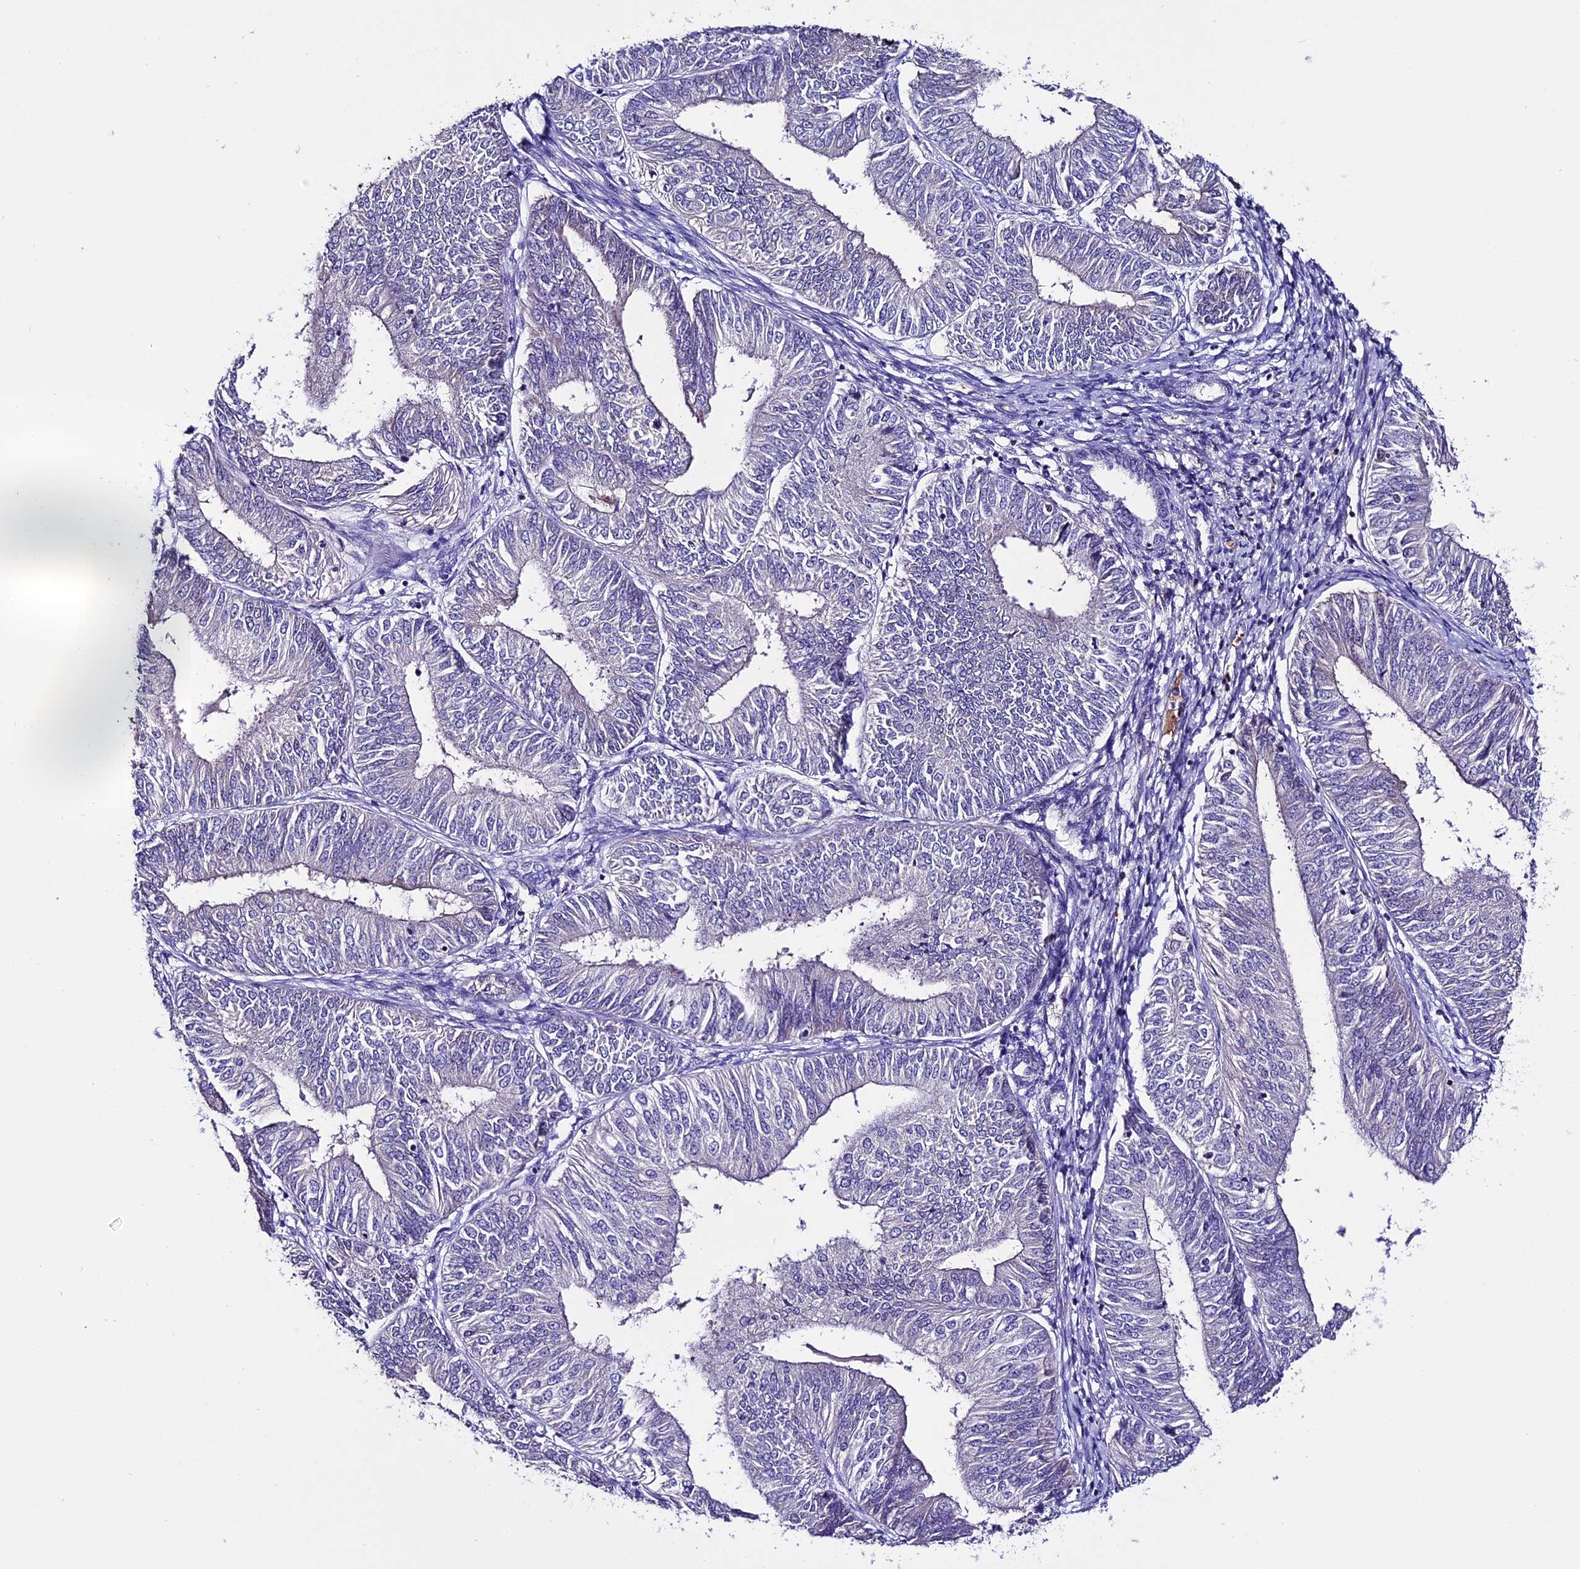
{"staining": {"intensity": "negative", "quantity": "none", "location": "none"}, "tissue": "endometrial cancer", "cell_type": "Tumor cells", "image_type": "cancer", "snomed": [{"axis": "morphology", "description": "Adenocarcinoma, NOS"}, {"axis": "topography", "description": "Endometrium"}], "caption": "Endometrial adenocarcinoma stained for a protein using IHC displays no staining tumor cells.", "gene": "TCP11L2", "patient": {"sex": "female", "age": 58}}